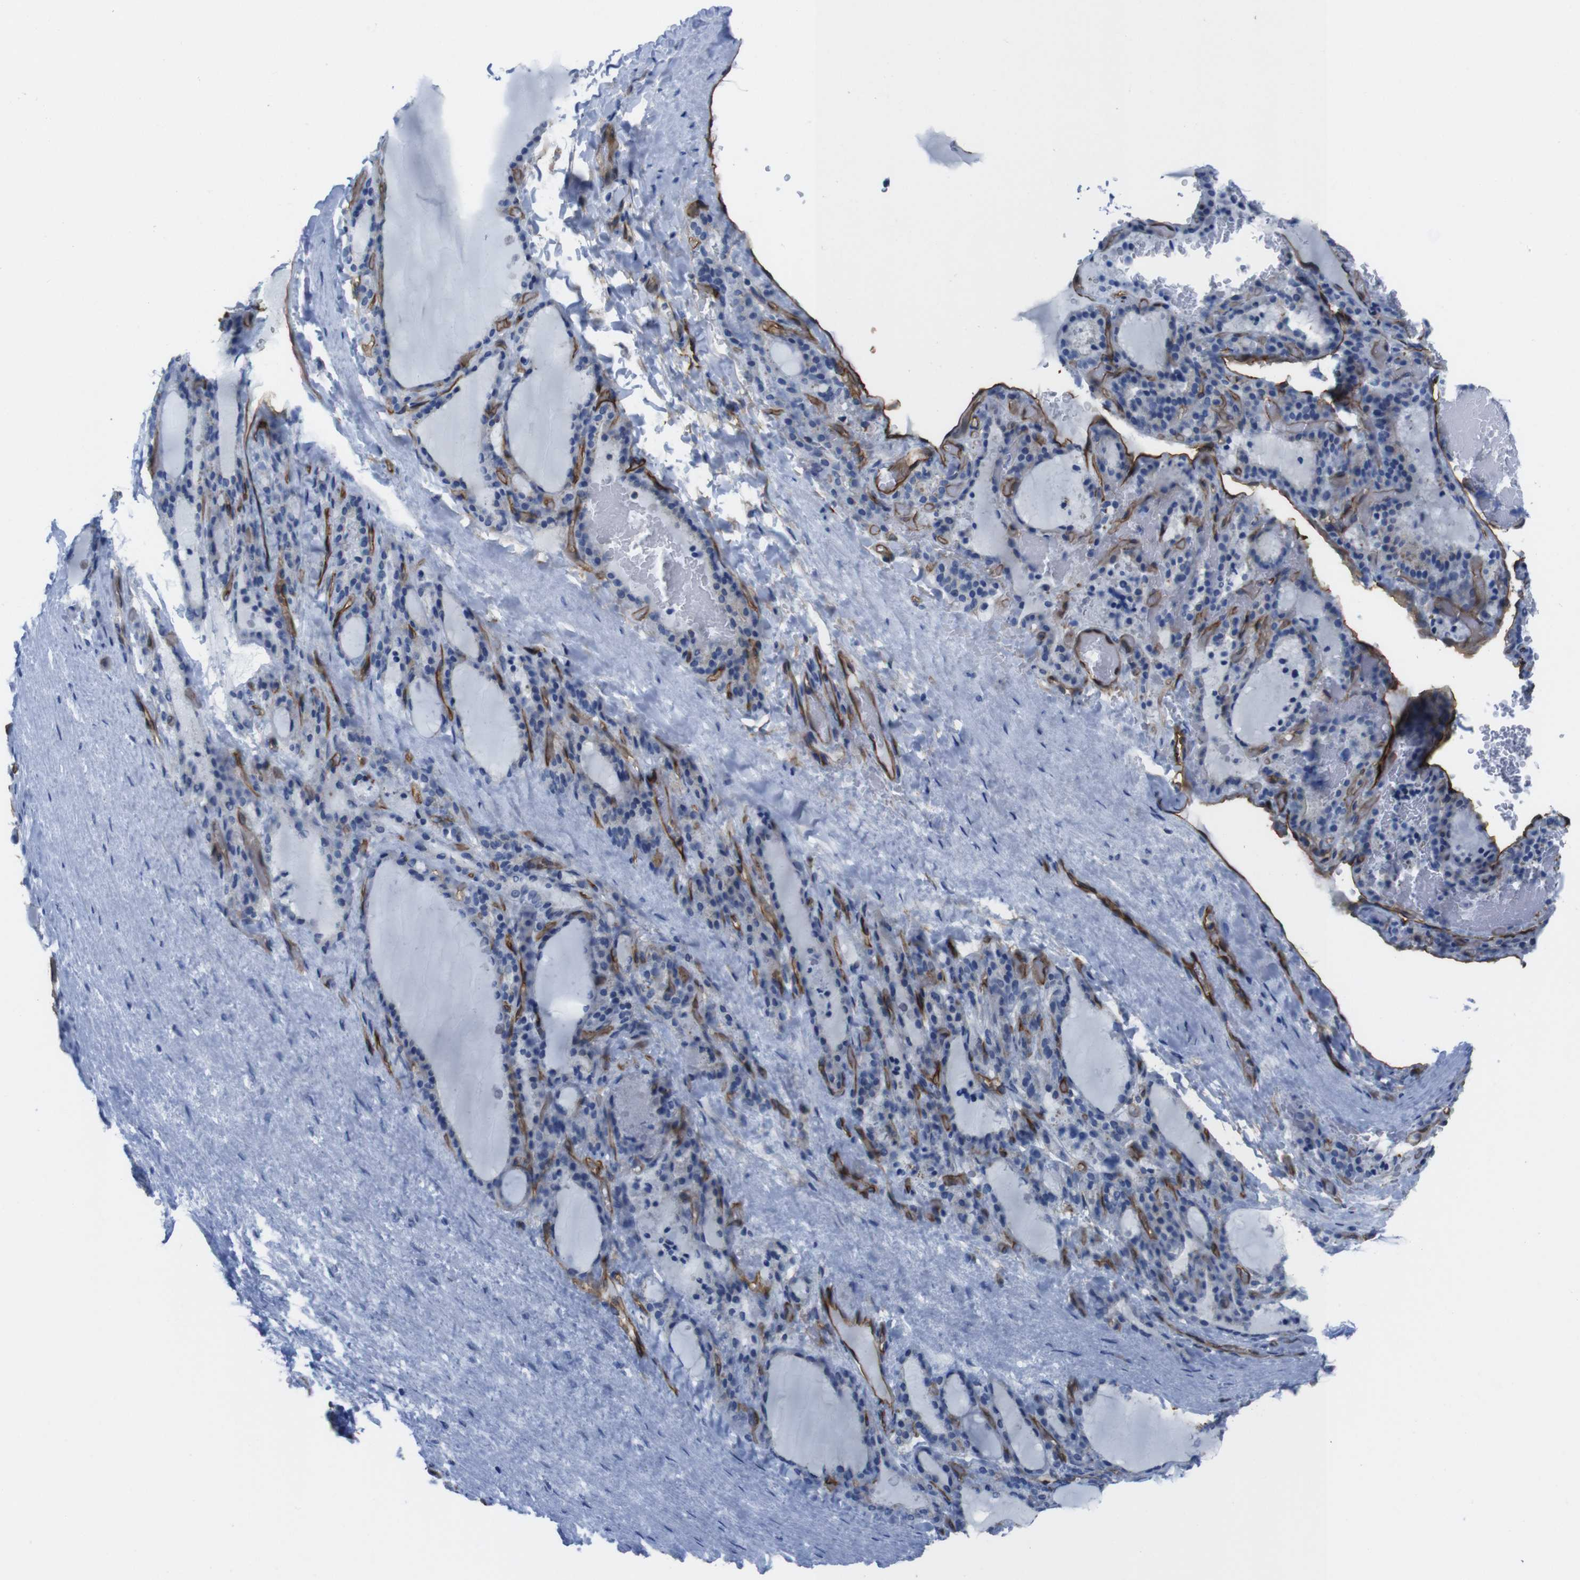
{"staining": {"intensity": "negative", "quantity": "none", "location": "none"}, "tissue": "thyroid gland", "cell_type": "Glandular cells", "image_type": "normal", "snomed": [{"axis": "morphology", "description": "Normal tissue, NOS"}, {"axis": "topography", "description": "Thyroid gland"}], "caption": "IHC of unremarkable thyroid gland reveals no expression in glandular cells. (Stains: DAB (3,3'-diaminobenzidine) immunohistochemistry with hematoxylin counter stain, Microscopy: brightfield microscopy at high magnification).", "gene": "HSPA12B", "patient": {"sex": "female", "age": 28}}